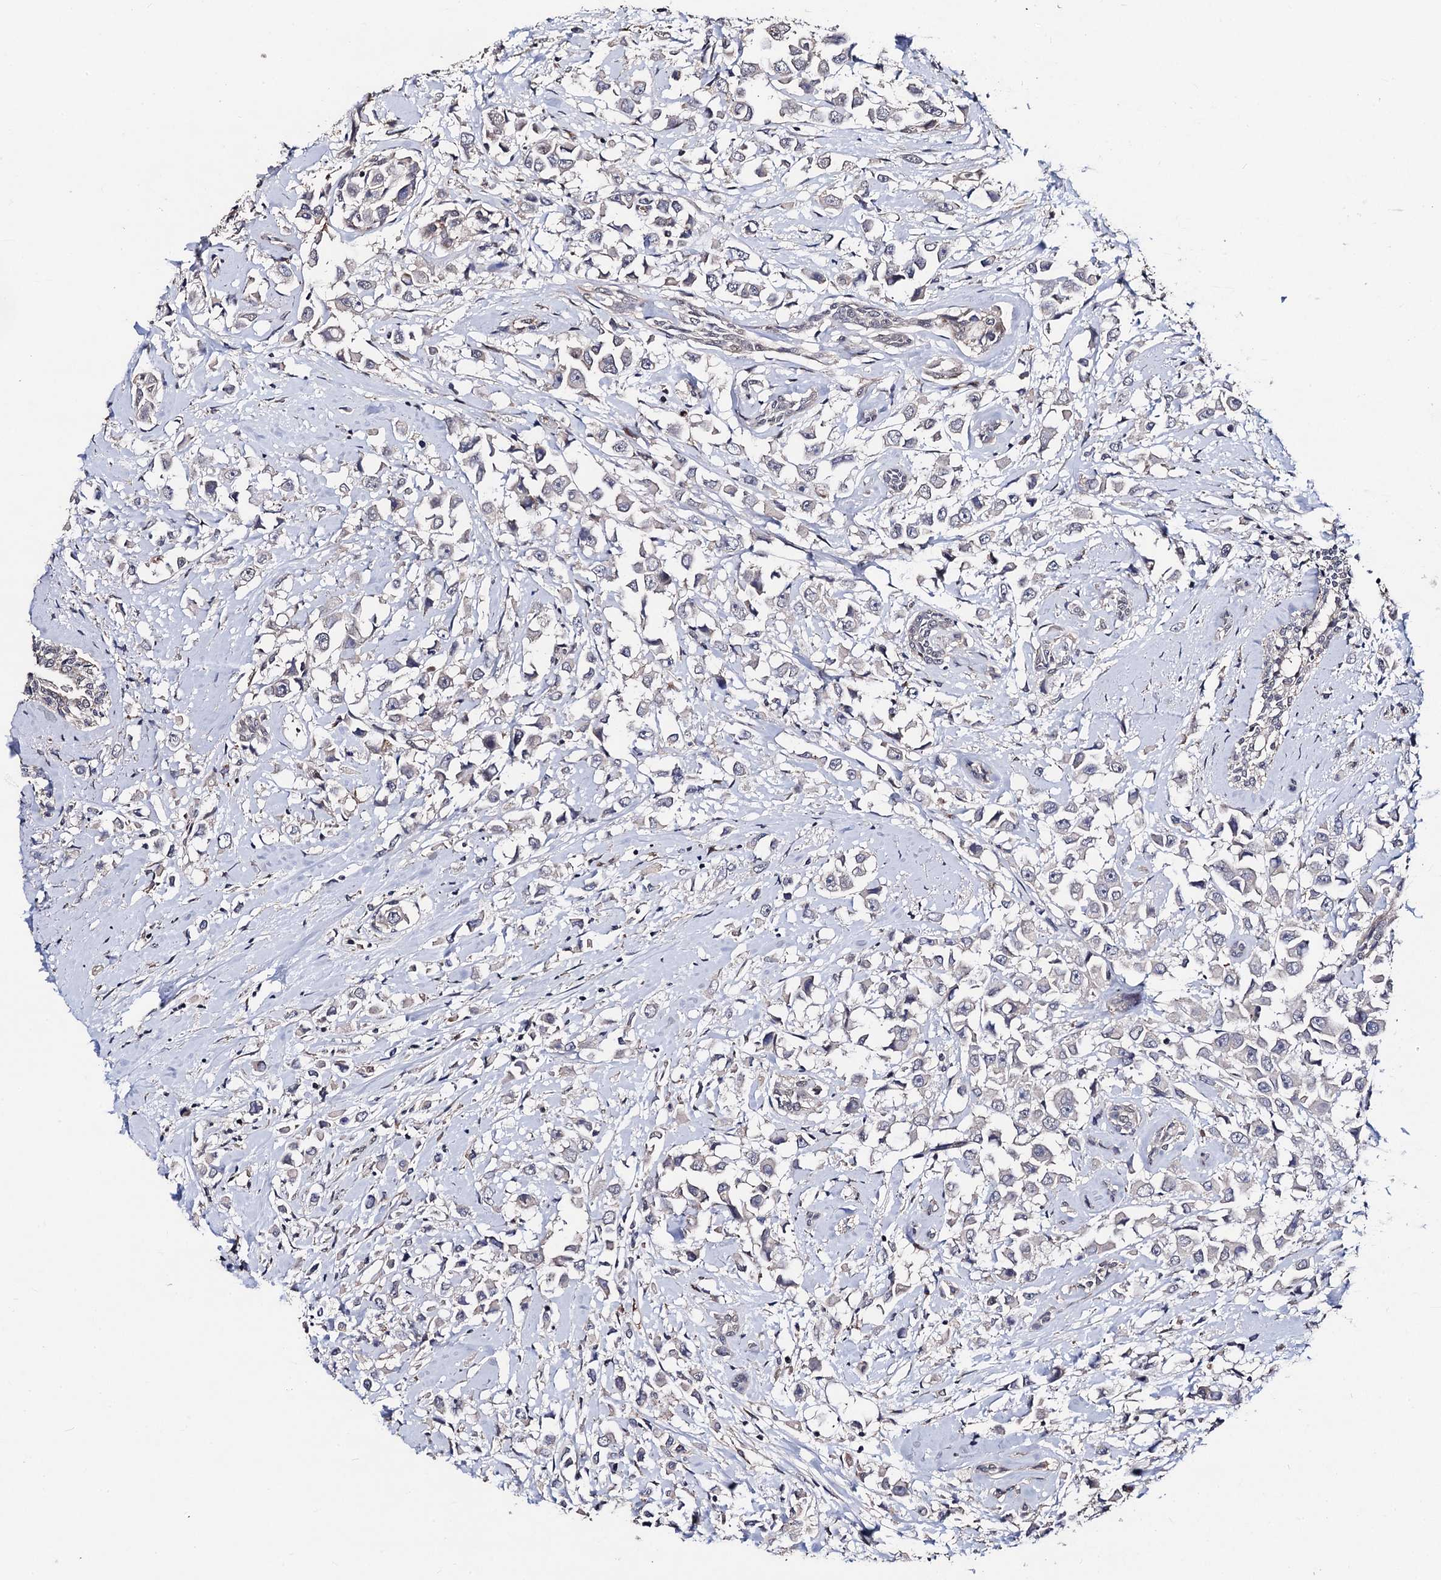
{"staining": {"intensity": "negative", "quantity": "none", "location": "none"}, "tissue": "breast cancer", "cell_type": "Tumor cells", "image_type": "cancer", "snomed": [{"axis": "morphology", "description": "Duct carcinoma"}, {"axis": "topography", "description": "Breast"}], "caption": "High power microscopy image of an IHC image of breast infiltrating ductal carcinoma, revealing no significant expression in tumor cells.", "gene": "PPTC7", "patient": {"sex": "female", "age": 87}}